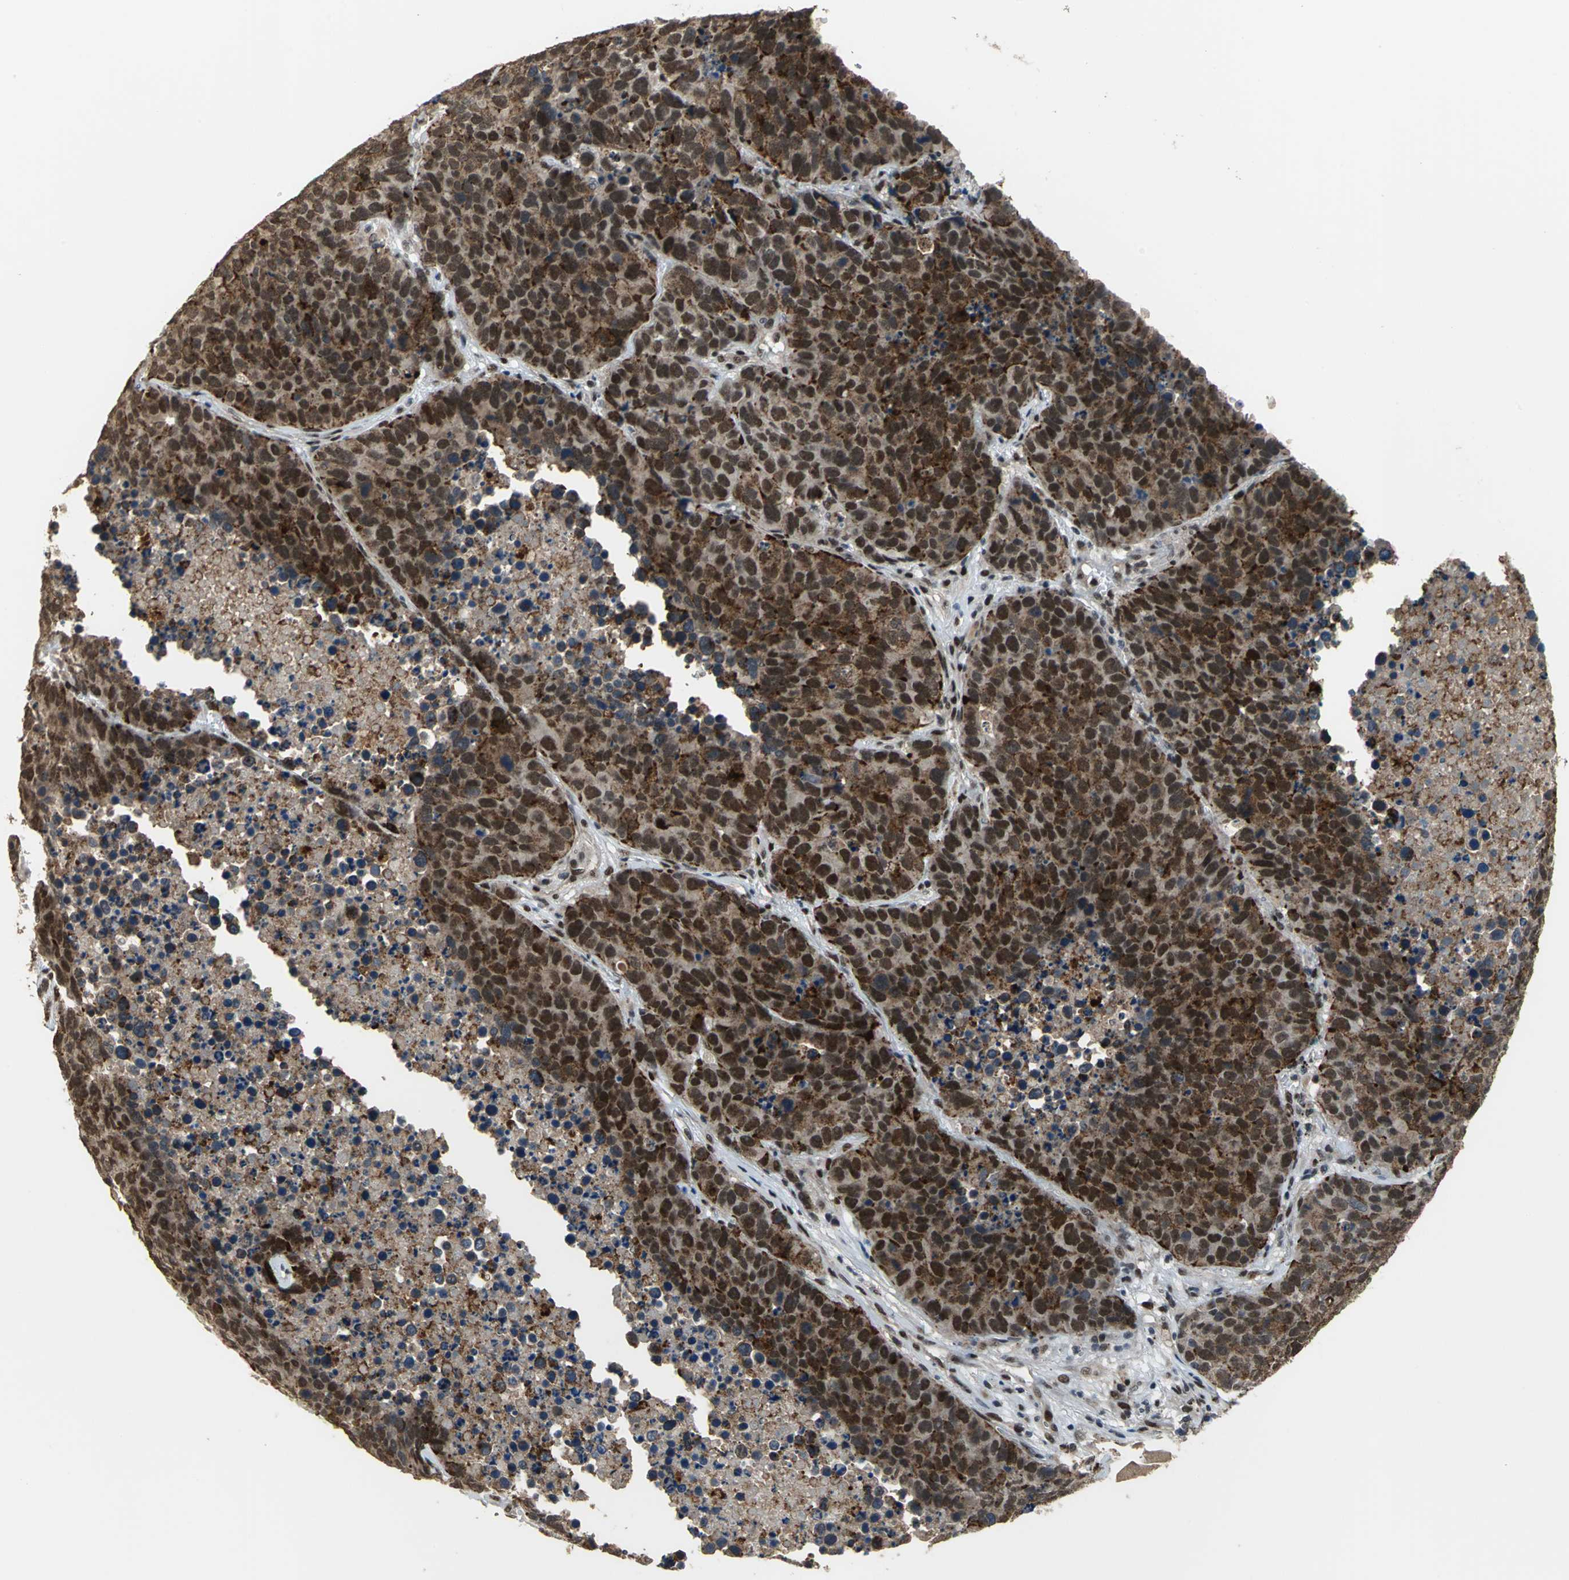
{"staining": {"intensity": "strong", "quantity": ">75%", "location": "cytoplasmic/membranous,nuclear"}, "tissue": "carcinoid", "cell_type": "Tumor cells", "image_type": "cancer", "snomed": [{"axis": "morphology", "description": "Carcinoid, malignant, NOS"}, {"axis": "topography", "description": "Lung"}], "caption": "Human carcinoid stained with a brown dye displays strong cytoplasmic/membranous and nuclear positive positivity in about >75% of tumor cells.", "gene": "ELF2", "patient": {"sex": "male", "age": 60}}